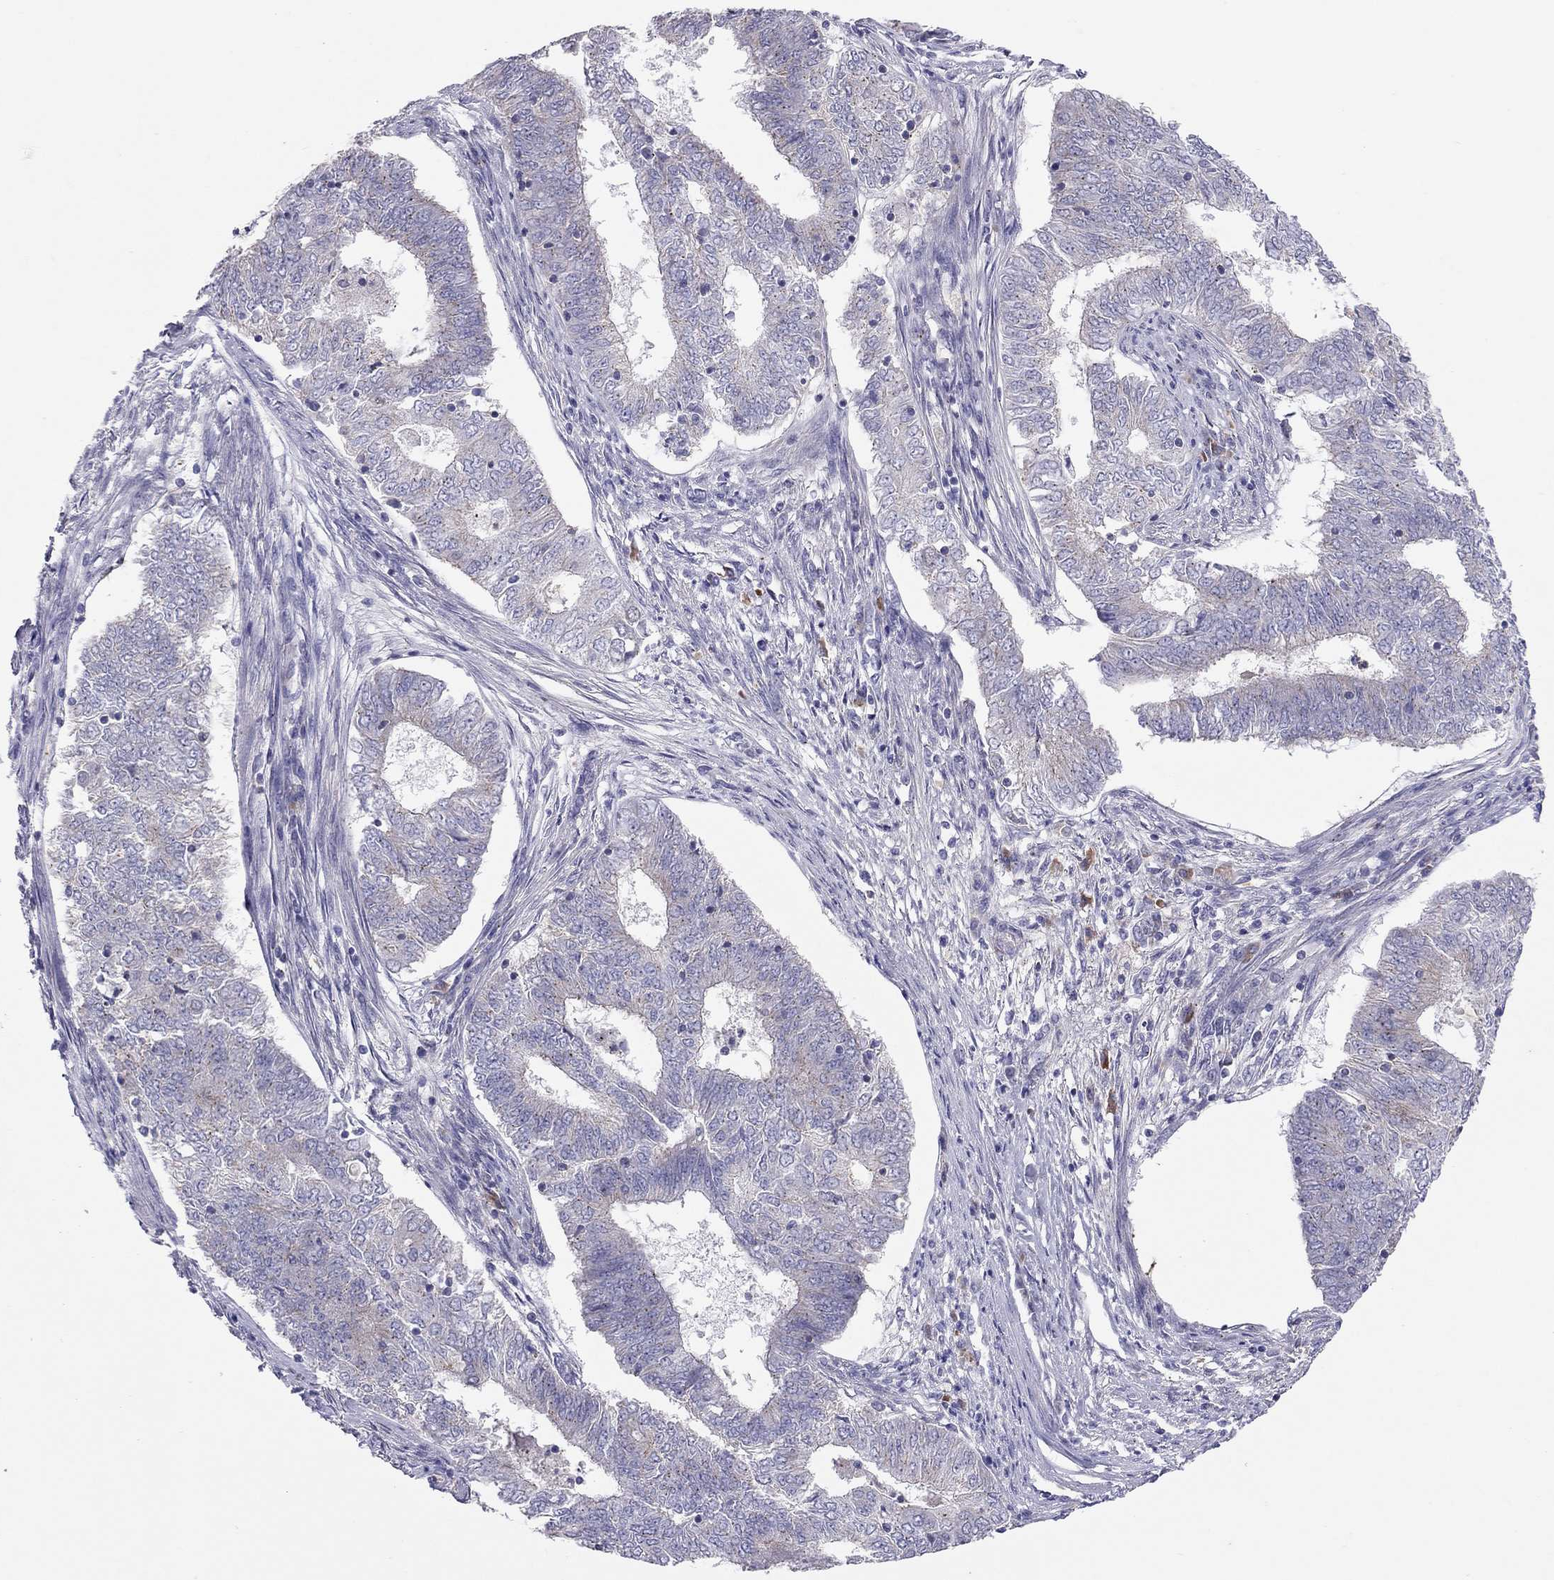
{"staining": {"intensity": "negative", "quantity": "none", "location": "none"}, "tissue": "endometrial cancer", "cell_type": "Tumor cells", "image_type": "cancer", "snomed": [{"axis": "morphology", "description": "Adenocarcinoma, NOS"}, {"axis": "topography", "description": "Endometrium"}], "caption": "DAB immunohistochemical staining of human adenocarcinoma (endometrial) exhibits no significant positivity in tumor cells. Nuclei are stained in blue.", "gene": "FRMD1", "patient": {"sex": "female", "age": 62}}